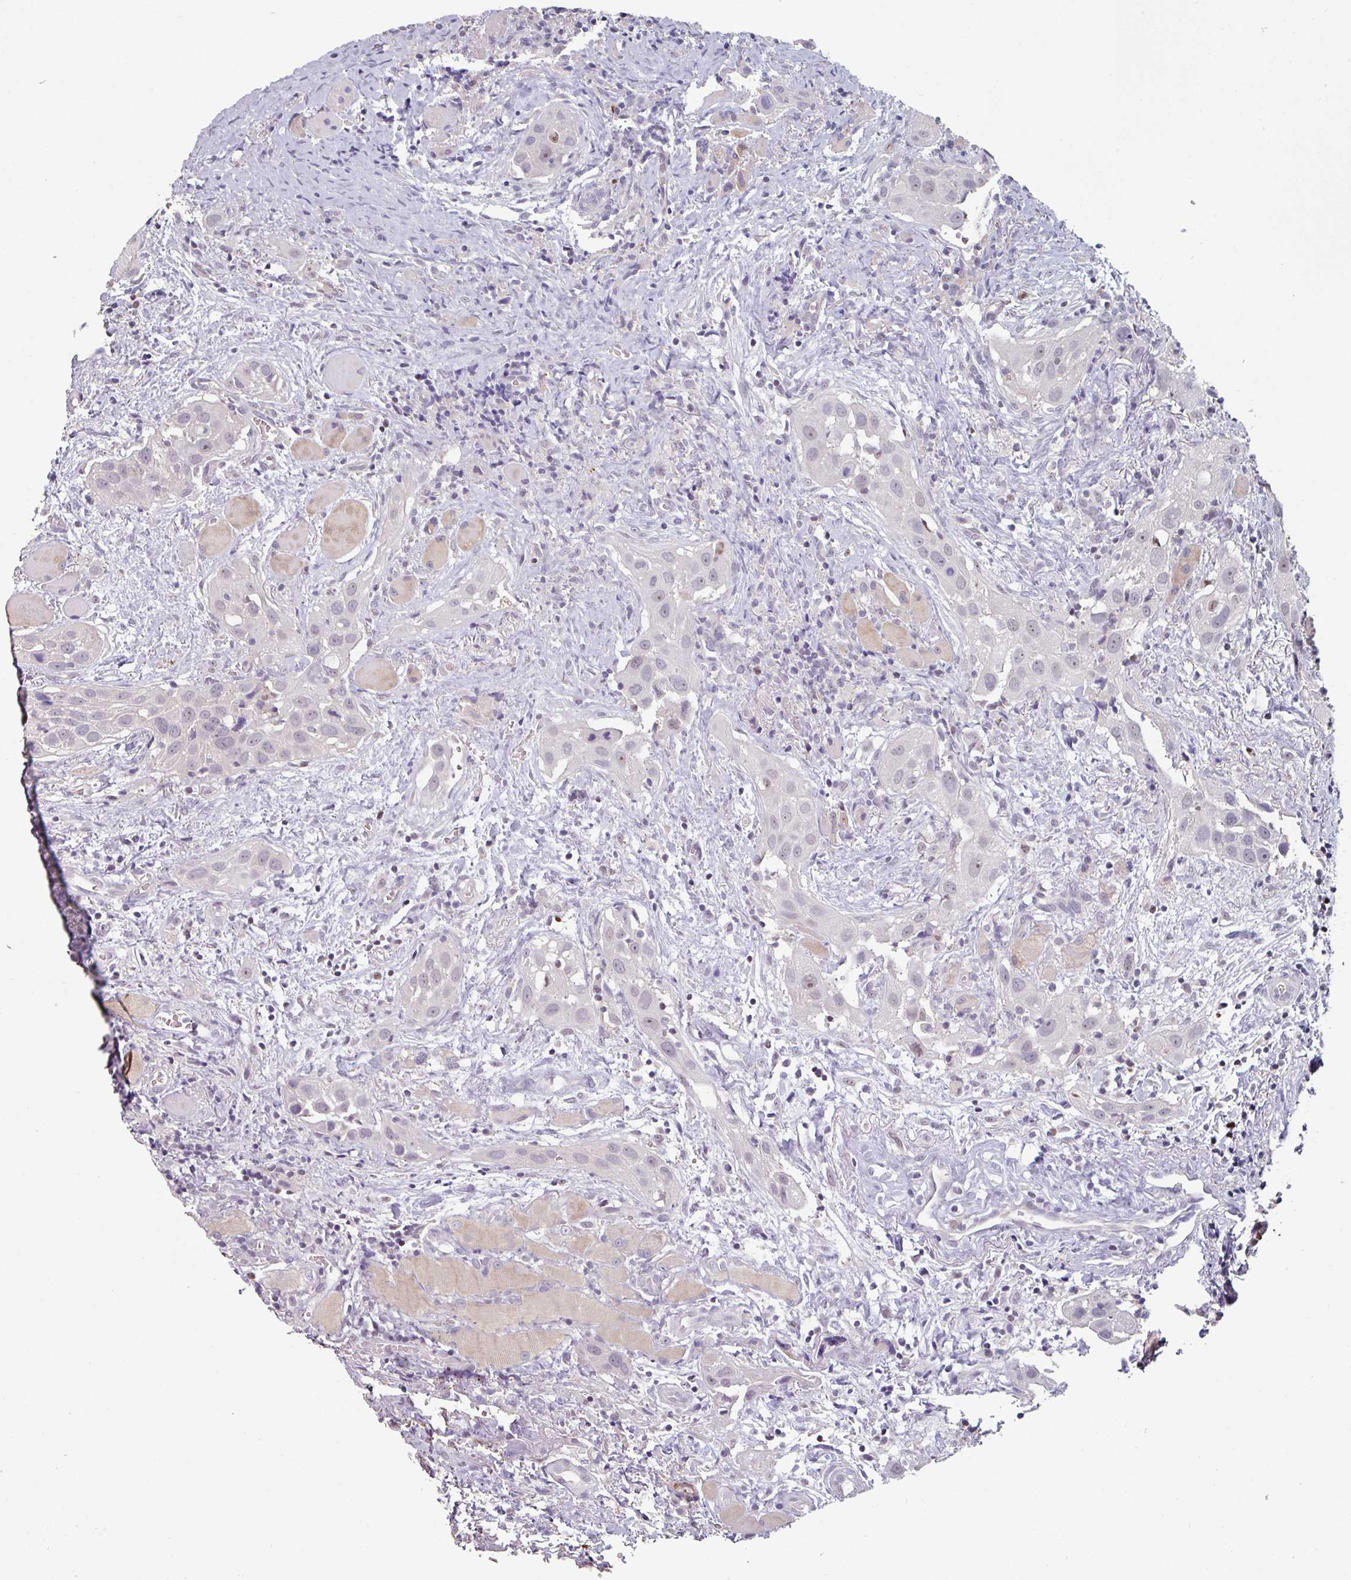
{"staining": {"intensity": "negative", "quantity": "none", "location": "none"}, "tissue": "head and neck cancer", "cell_type": "Tumor cells", "image_type": "cancer", "snomed": [{"axis": "morphology", "description": "Squamous cell carcinoma, NOS"}, {"axis": "topography", "description": "Oral tissue"}, {"axis": "topography", "description": "Head-Neck"}], "caption": "Immunohistochemical staining of human head and neck cancer (squamous cell carcinoma) shows no significant staining in tumor cells.", "gene": "ZBTB6", "patient": {"sex": "female", "age": 50}}